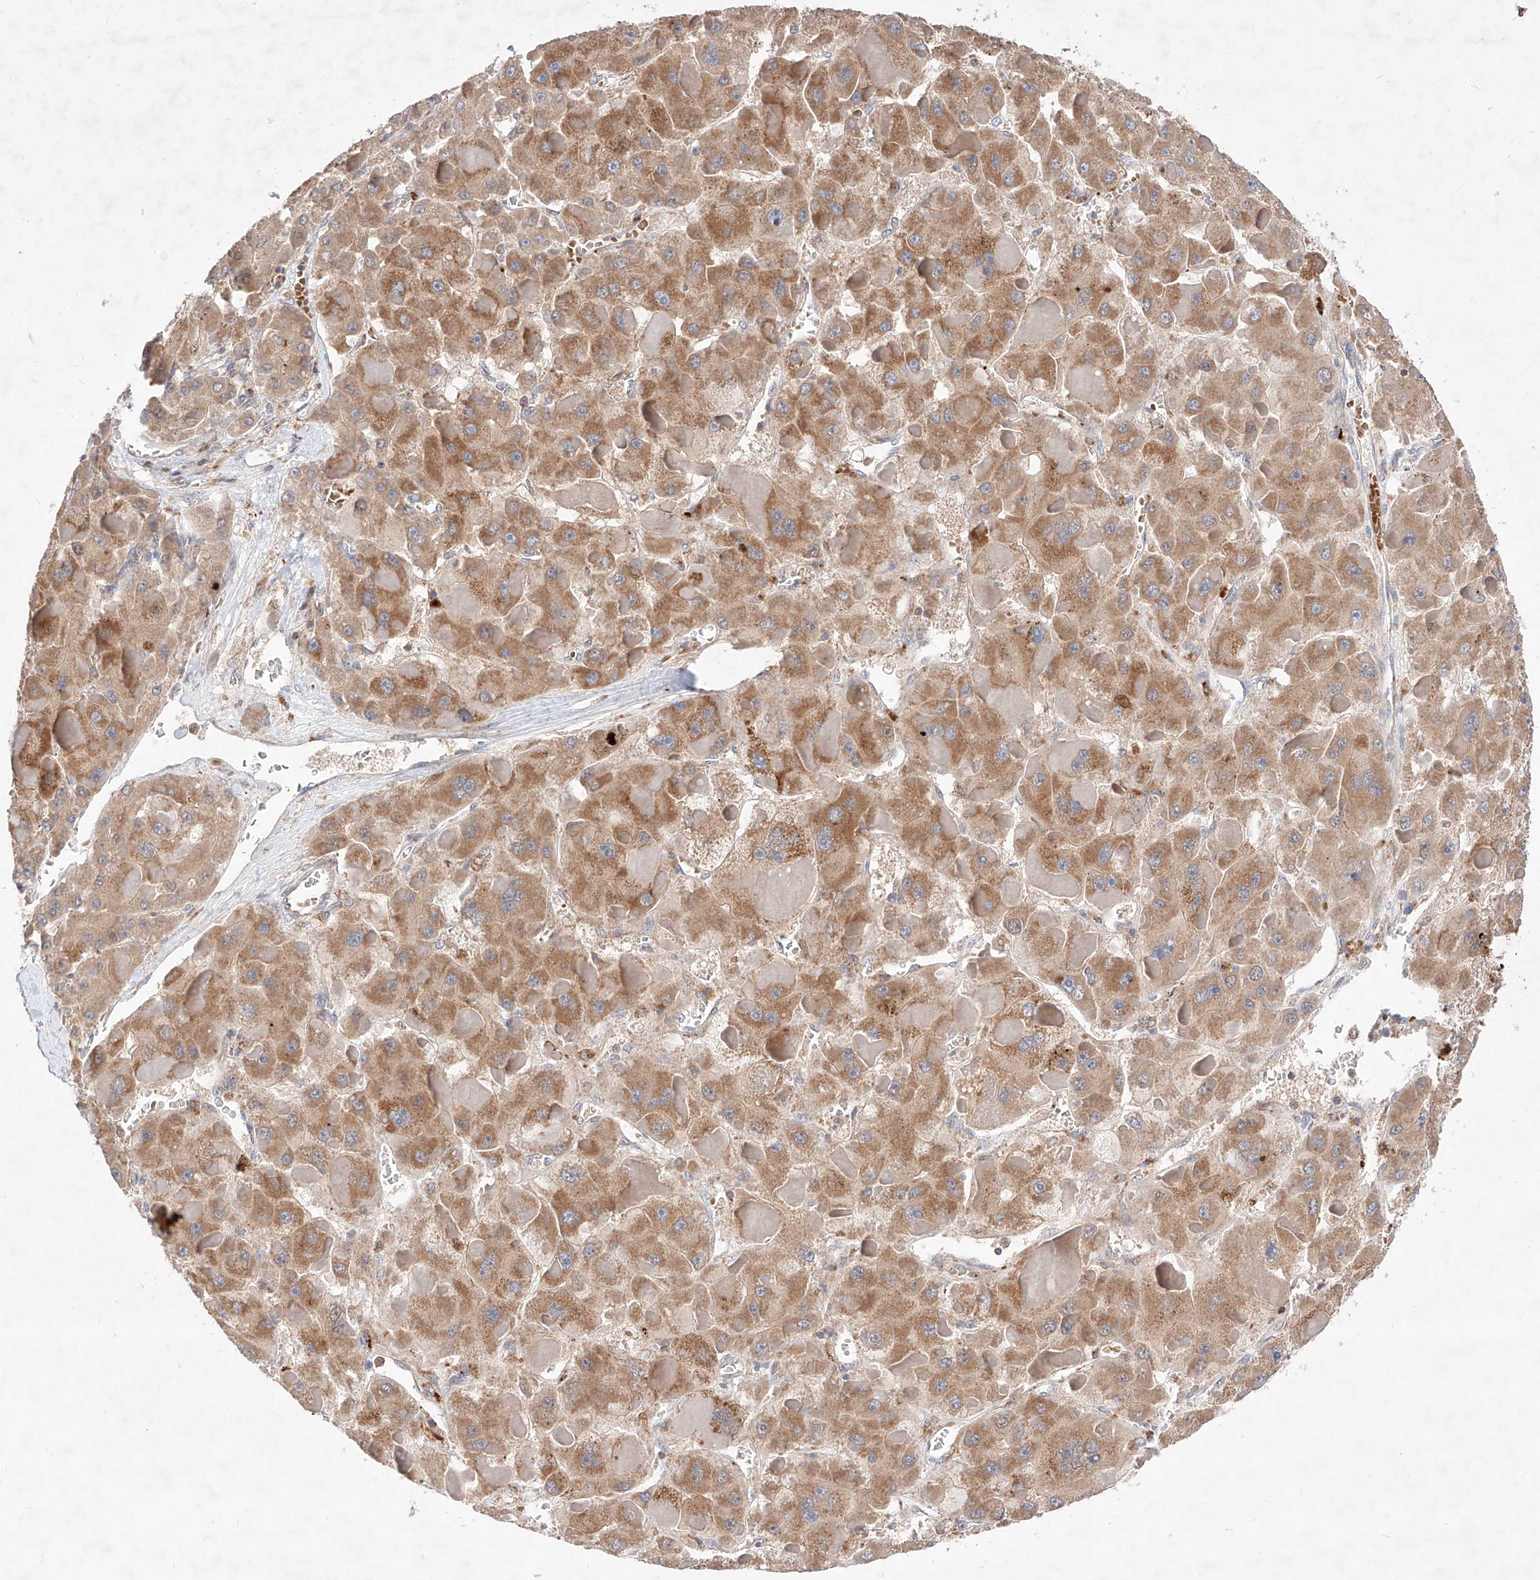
{"staining": {"intensity": "moderate", "quantity": ">75%", "location": "cytoplasmic/membranous"}, "tissue": "liver cancer", "cell_type": "Tumor cells", "image_type": "cancer", "snomed": [{"axis": "morphology", "description": "Carcinoma, Hepatocellular, NOS"}, {"axis": "topography", "description": "Liver"}], "caption": "Tumor cells exhibit medium levels of moderate cytoplasmic/membranous positivity in approximately >75% of cells in human hepatocellular carcinoma (liver).", "gene": "TSNAX", "patient": {"sex": "female", "age": 73}}